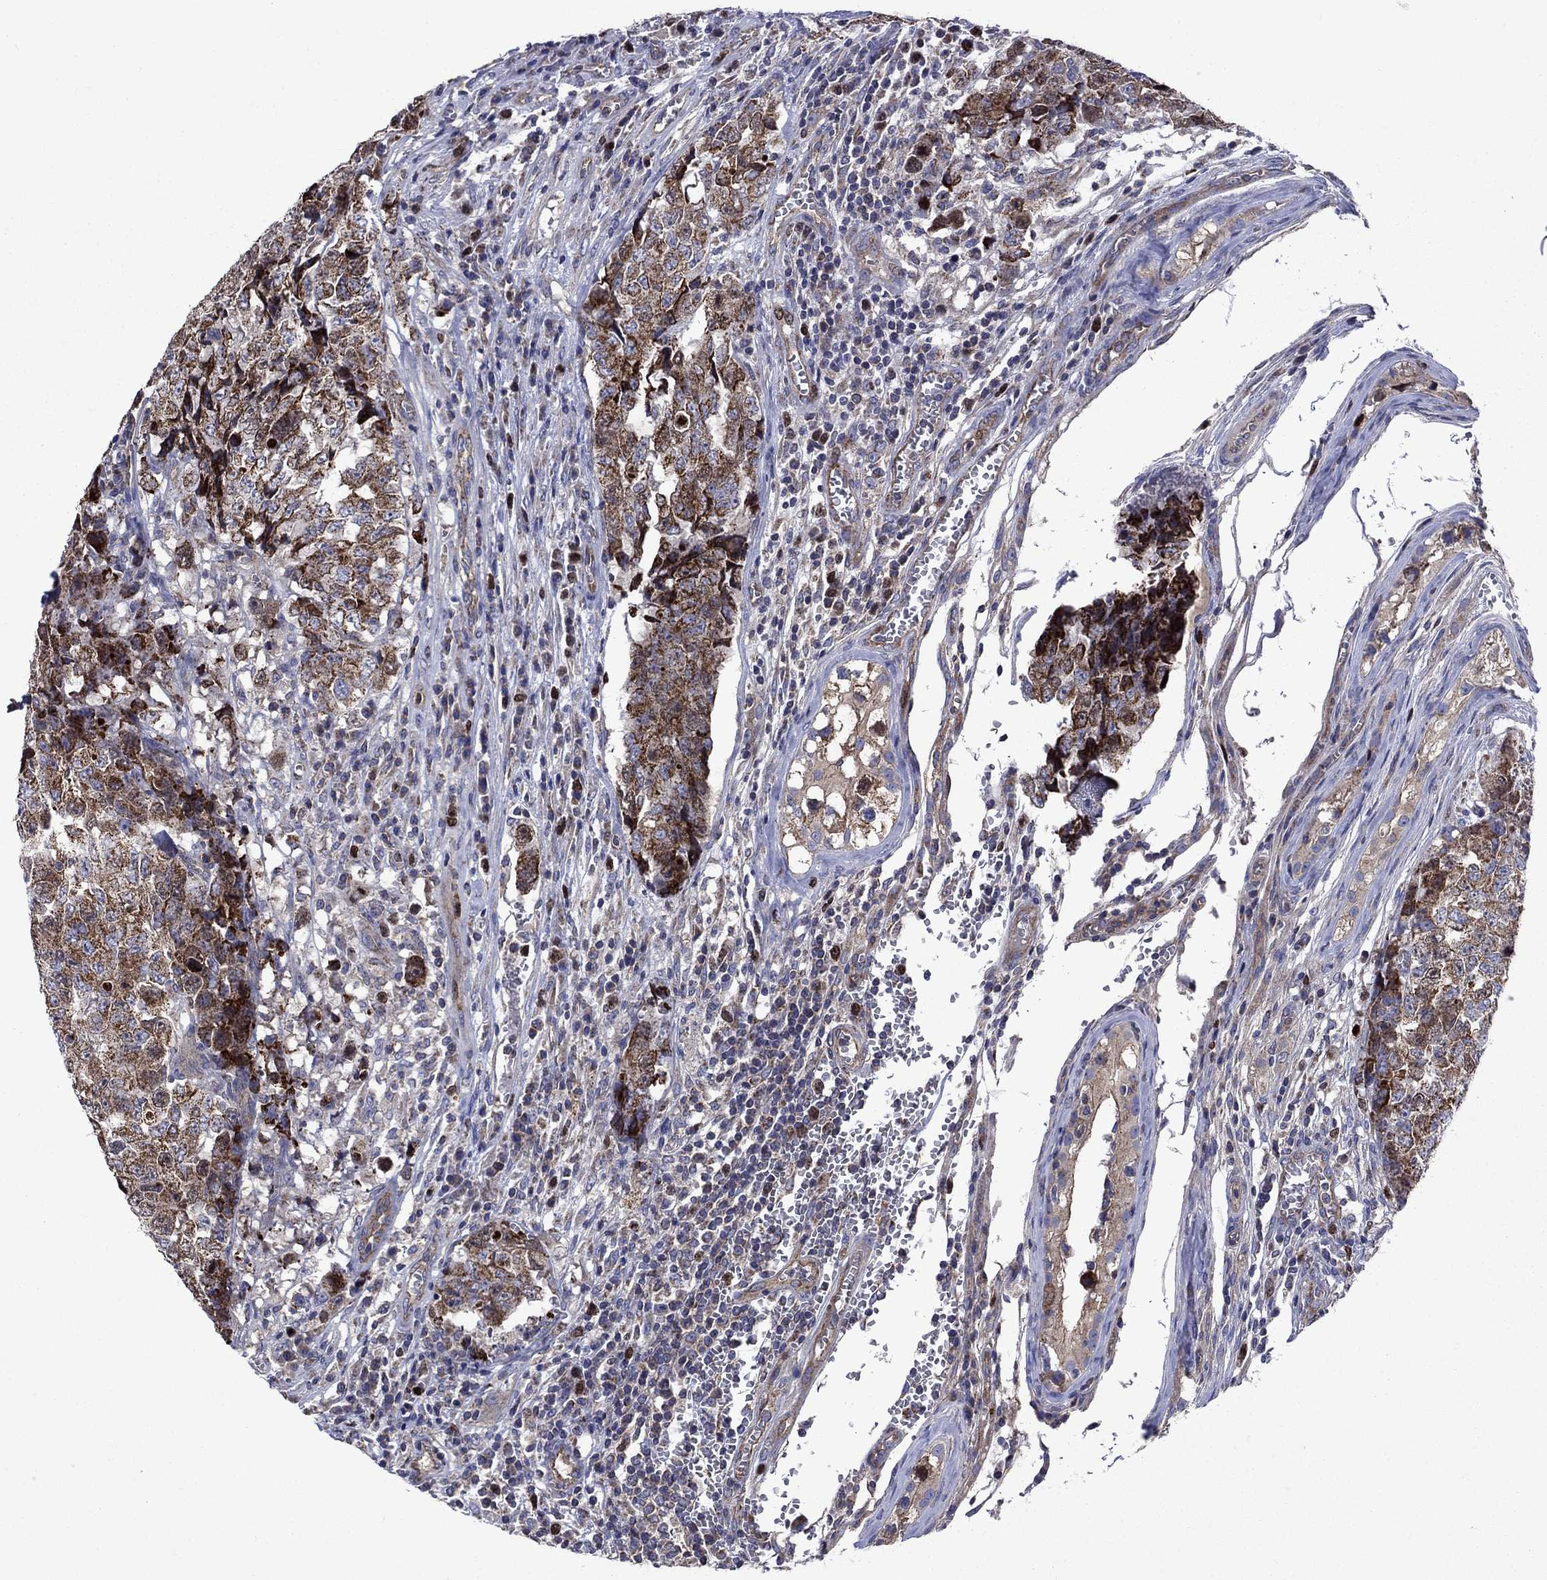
{"staining": {"intensity": "moderate", "quantity": "25%-75%", "location": "cytoplasmic/membranous"}, "tissue": "testis cancer", "cell_type": "Tumor cells", "image_type": "cancer", "snomed": [{"axis": "morphology", "description": "Carcinoma, Embryonal, NOS"}, {"axis": "topography", "description": "Testis"}], "caption": "Tumor cells demonstrate moderate cytoplasmic/membranous positivity in about 25%-75% of cells in embryonal carcinoma (testis).", "gene": "KIF22", "patient": {"sex": "male", "age": 23}}